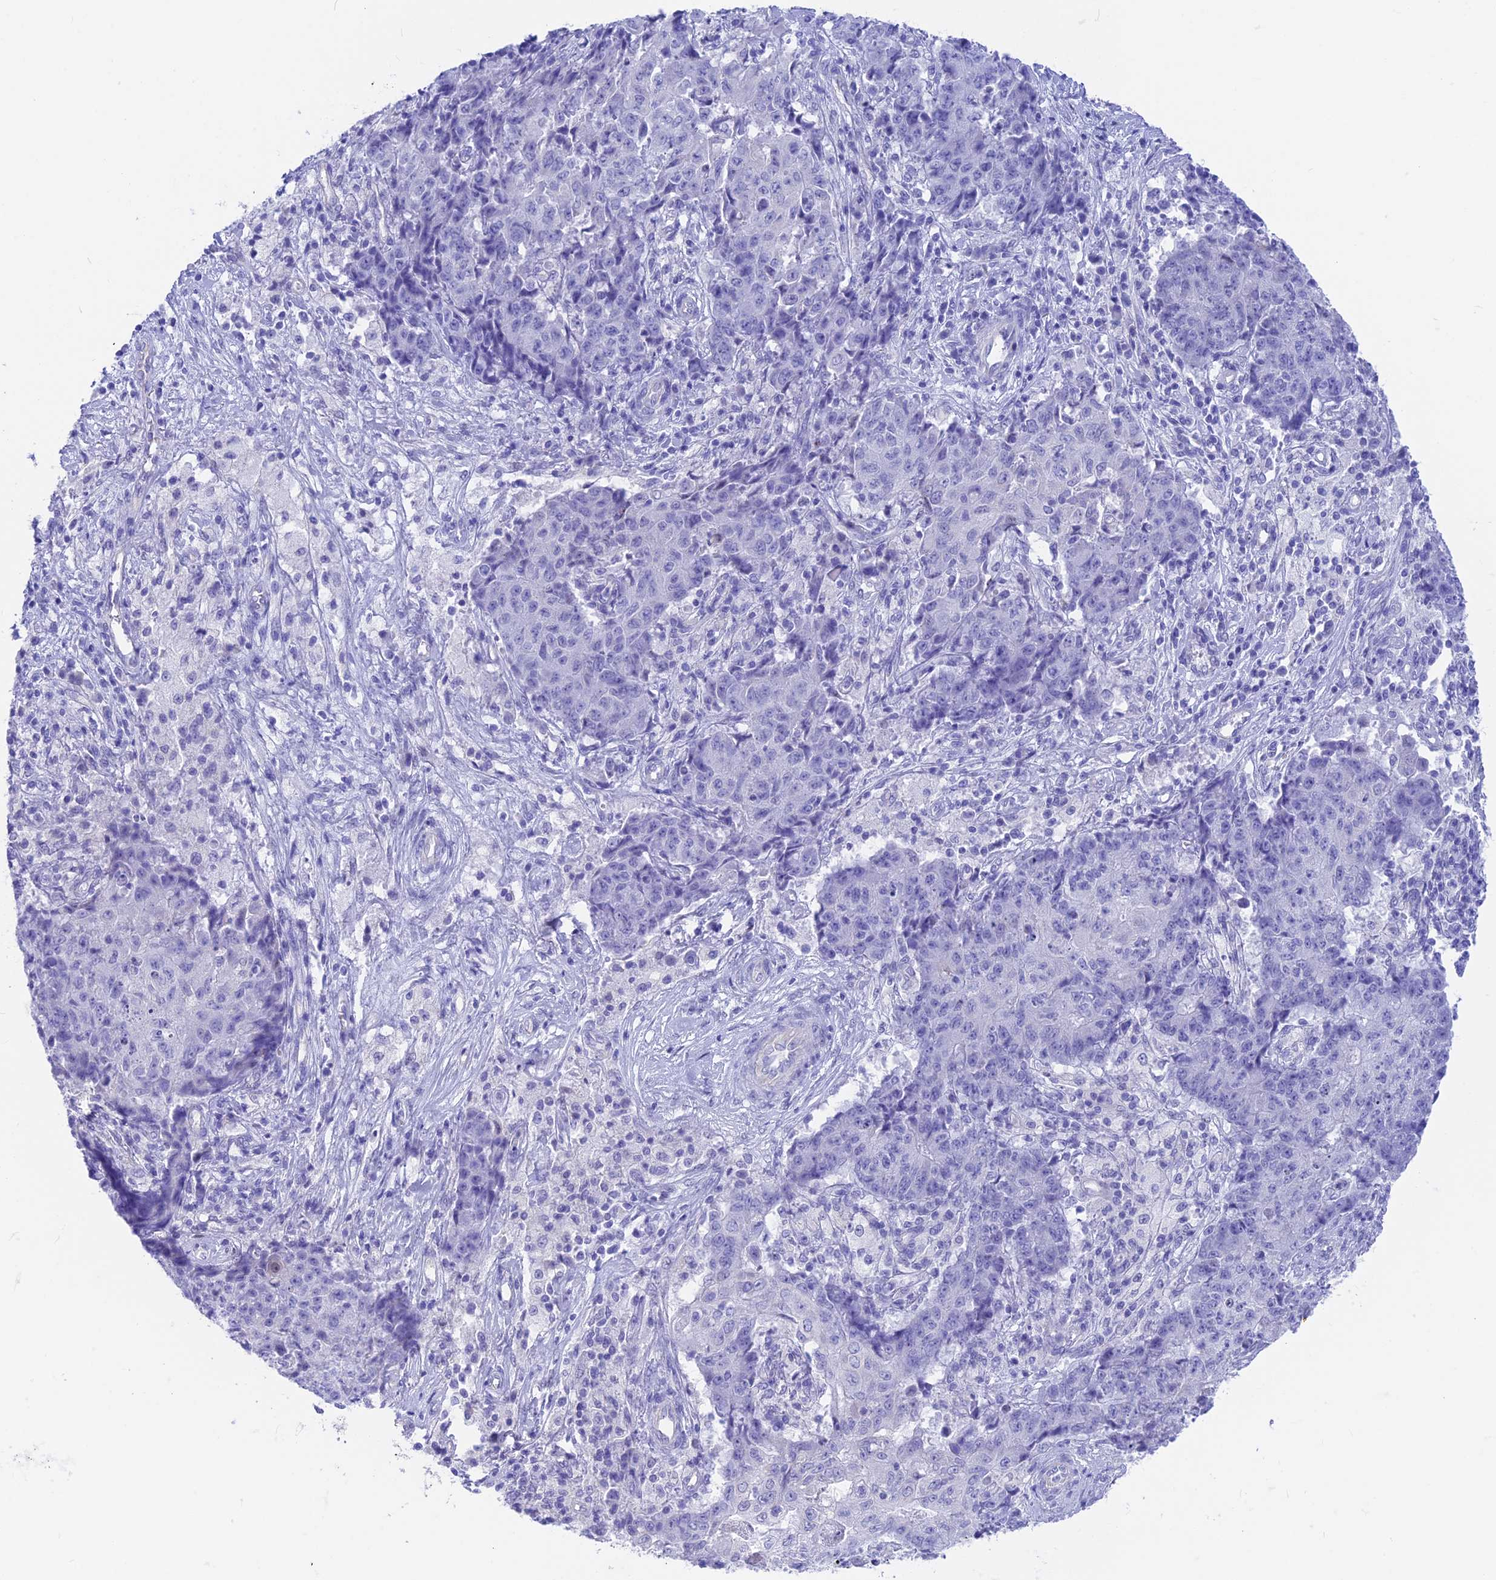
{"staining": {"intensity": "negative", "quantity": "none", "location": "none"}, "tissue": "ovarian cancer", "cell_type": "Tumor cells", "image_type": "cancer", "snomed": [{"axis": "morphology", "description": "Carcinoma, endometroid"}, {"axis": "topography", "description": "Ovary"}], "caption": "Tumor cells are negative for protein expression in human endometroid carcinoma (ovarian).", "gene": "GNGT2", "patient": {"sex": "female", "age": 42}}